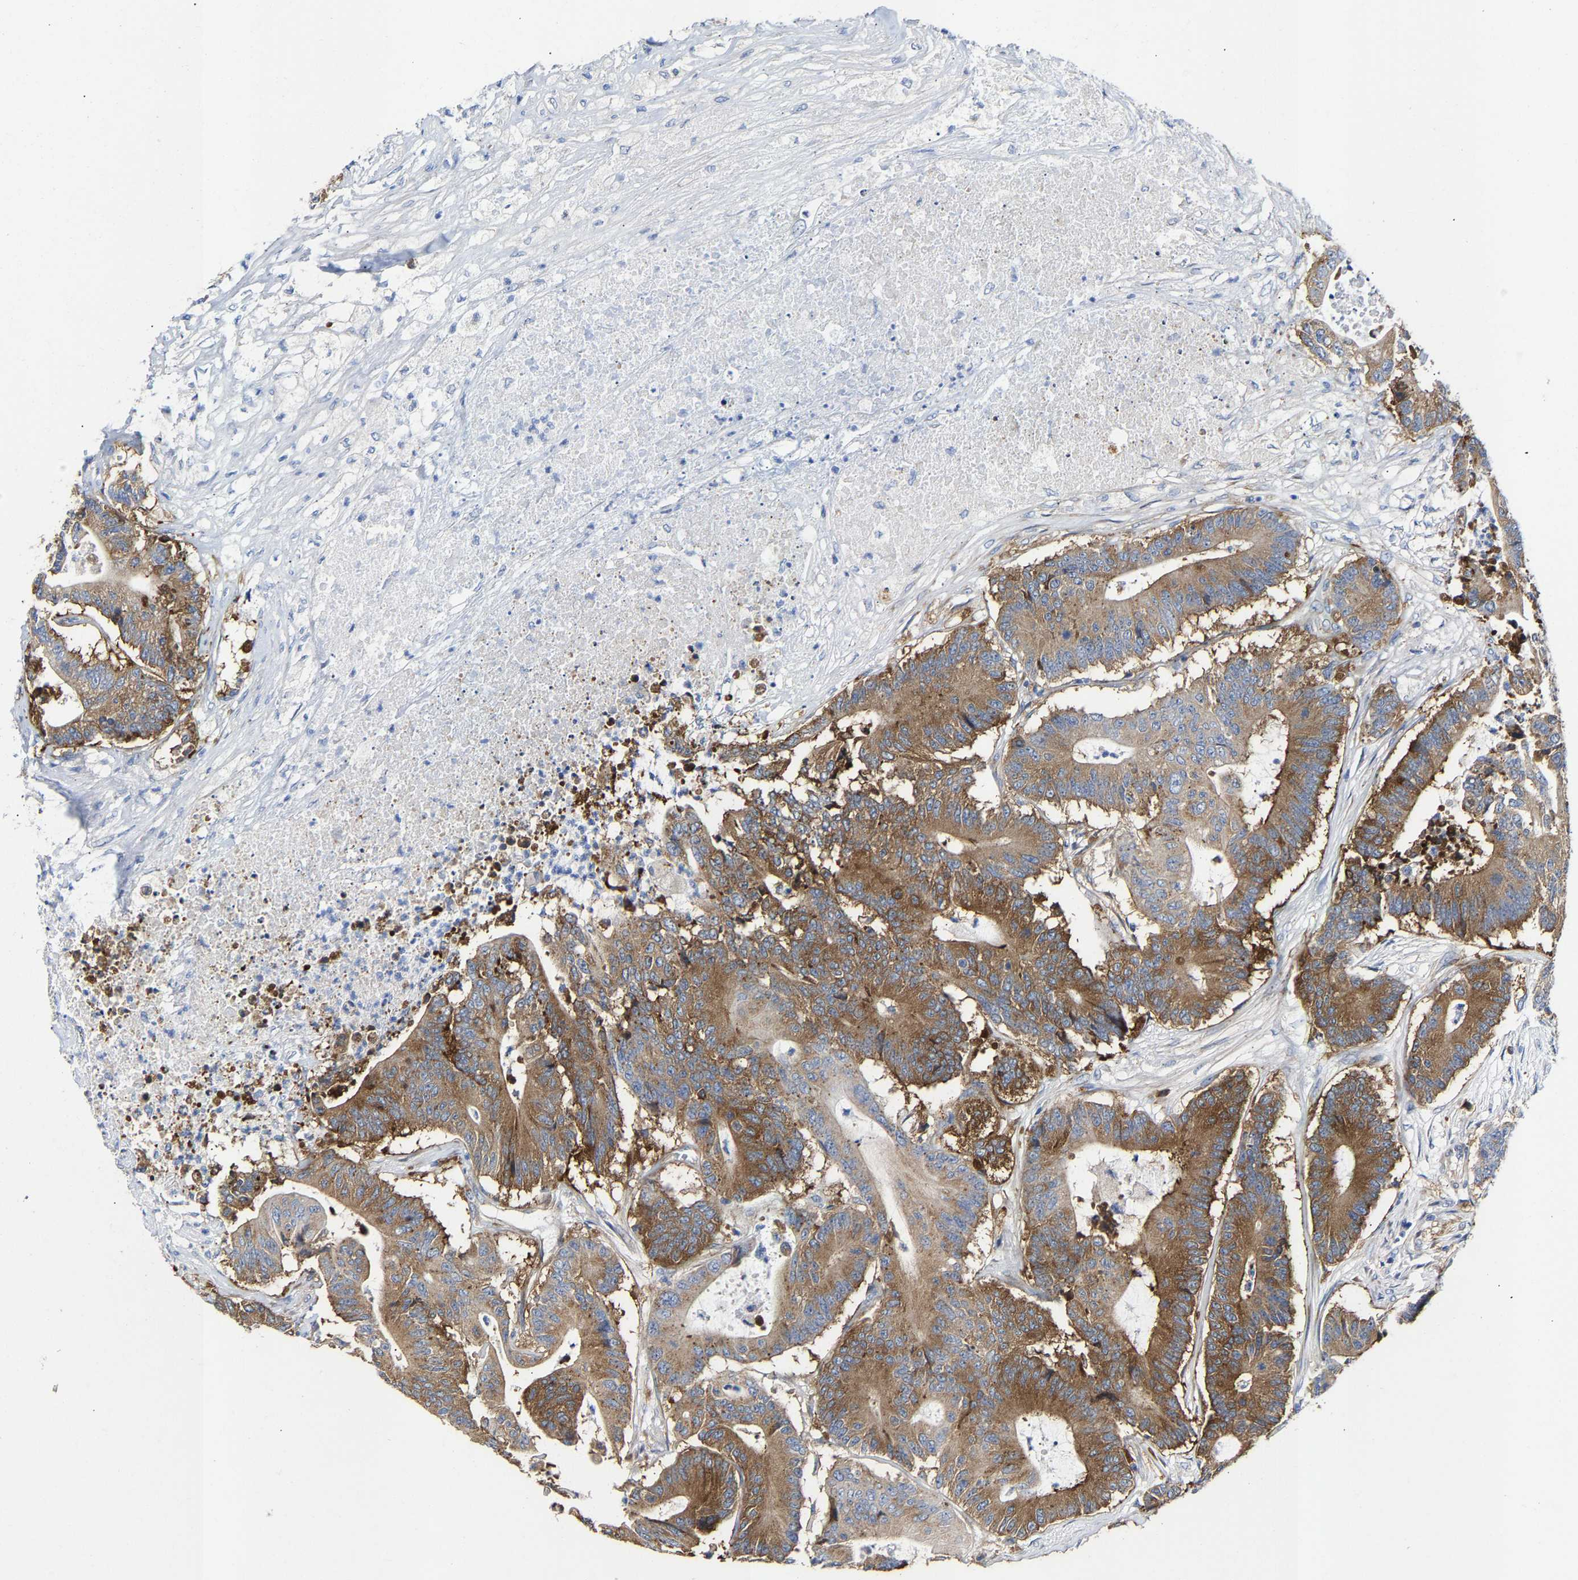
{"staining": {"intensity": "moderate", "quantity": ">75%", "location": "cytoplasmic/membranous"}, "tissue": "colorectal cancer", "cell_type": "Tumor cells", "image_type": "cancer", "snomed": [{"axis": "morphology", "description": "Adenocarcinoma, NOS"}, {"axis": "topography", "description": "Colon"}], "caption": "Immunohistochemical staining of colorectal cancer (adenocarcinoma) demonstrates medium levels of moderate cytoplasmic/membranous expression in approximately >75% of tumor cells. Nuclei are stained in blue.", "gene": "PPP1R15A", "patient": {"sex": "female", "age": 84}}